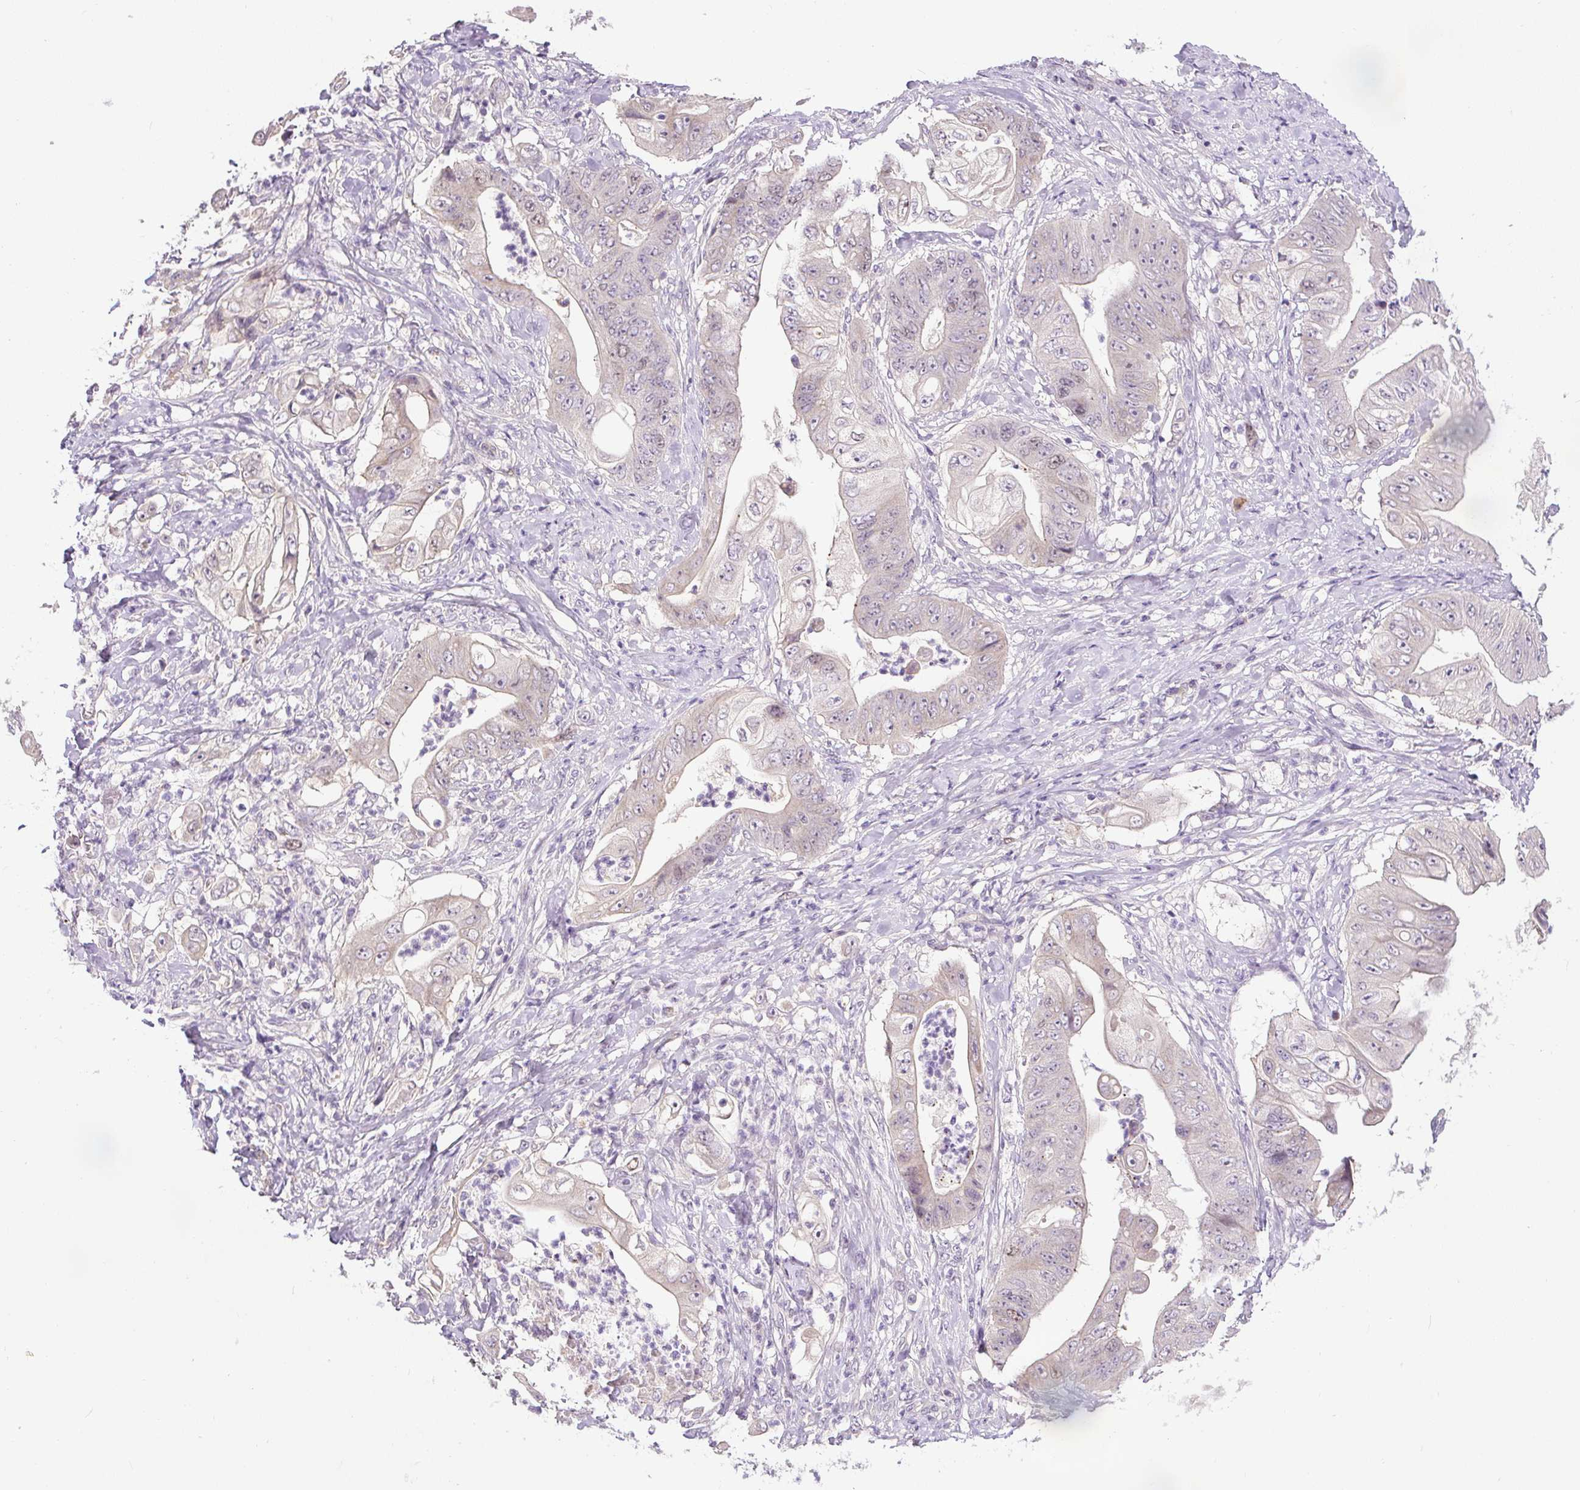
{"staining": {"intensity": "weak", "quantity": "<25%", "location": "nuclear"}, "tissue": "stomach cancer", "cell_type": "Tumor cells", "image_type": "cancer", "snomed": [{"axis": "morphology", "description": "Adenocarcinoma, NOS"}, {"axis": "topography", "description": "Stomach"}], "caption": "High power microscopy histopathology image of an immunohistochemistry photomicrograph of stomach cancer, revealing no significant expression in tumor cells. (DAB (3,3'-diaminobenzidine) immunohistochemistry (IHC), high magnification).", "gene": "RACGAP1", "patient": {"sex": "female", "age": 73}}